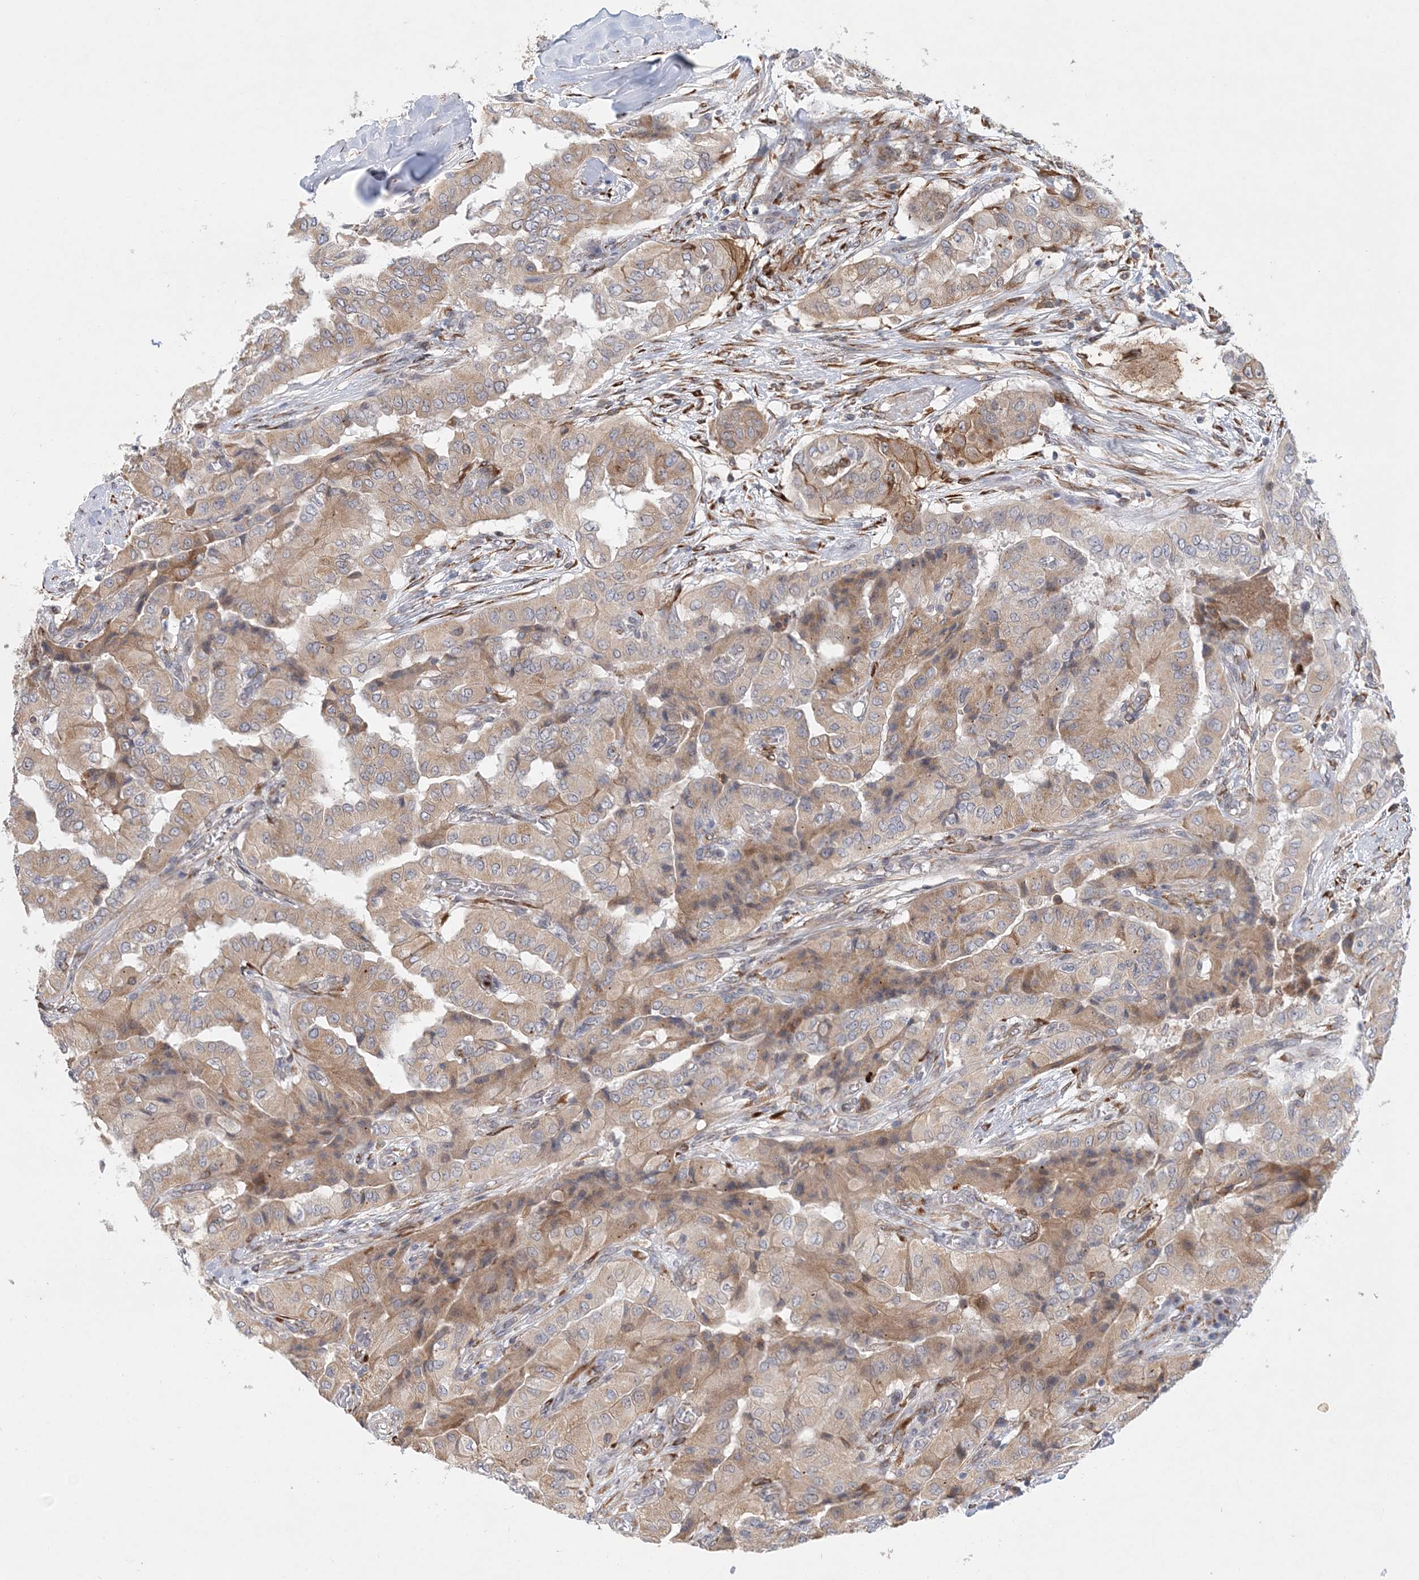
{"staining": {"intensity": "moderate", "quantity": ">75%", "location": "cytoplasmic/membranous"}, "tissue": "thyroid cancer", "cell_type": "Tumor cells", "image_type": "cancer", "snomed": [{"axis": "morphology", "description": "Papillary adenocarcinoma, NOS"}, {"axis": "topography", "description": "Thyroid gland"}], "caption": "This photomicrograph displays immunohistochemistry staining of thyroid cancer, with medium moderate cytoplasmic/membranous positivity in approximately >75% of tumor cells.", "gene": "PCYOX1L", "patient": {"sex": "female", "age": 59}}